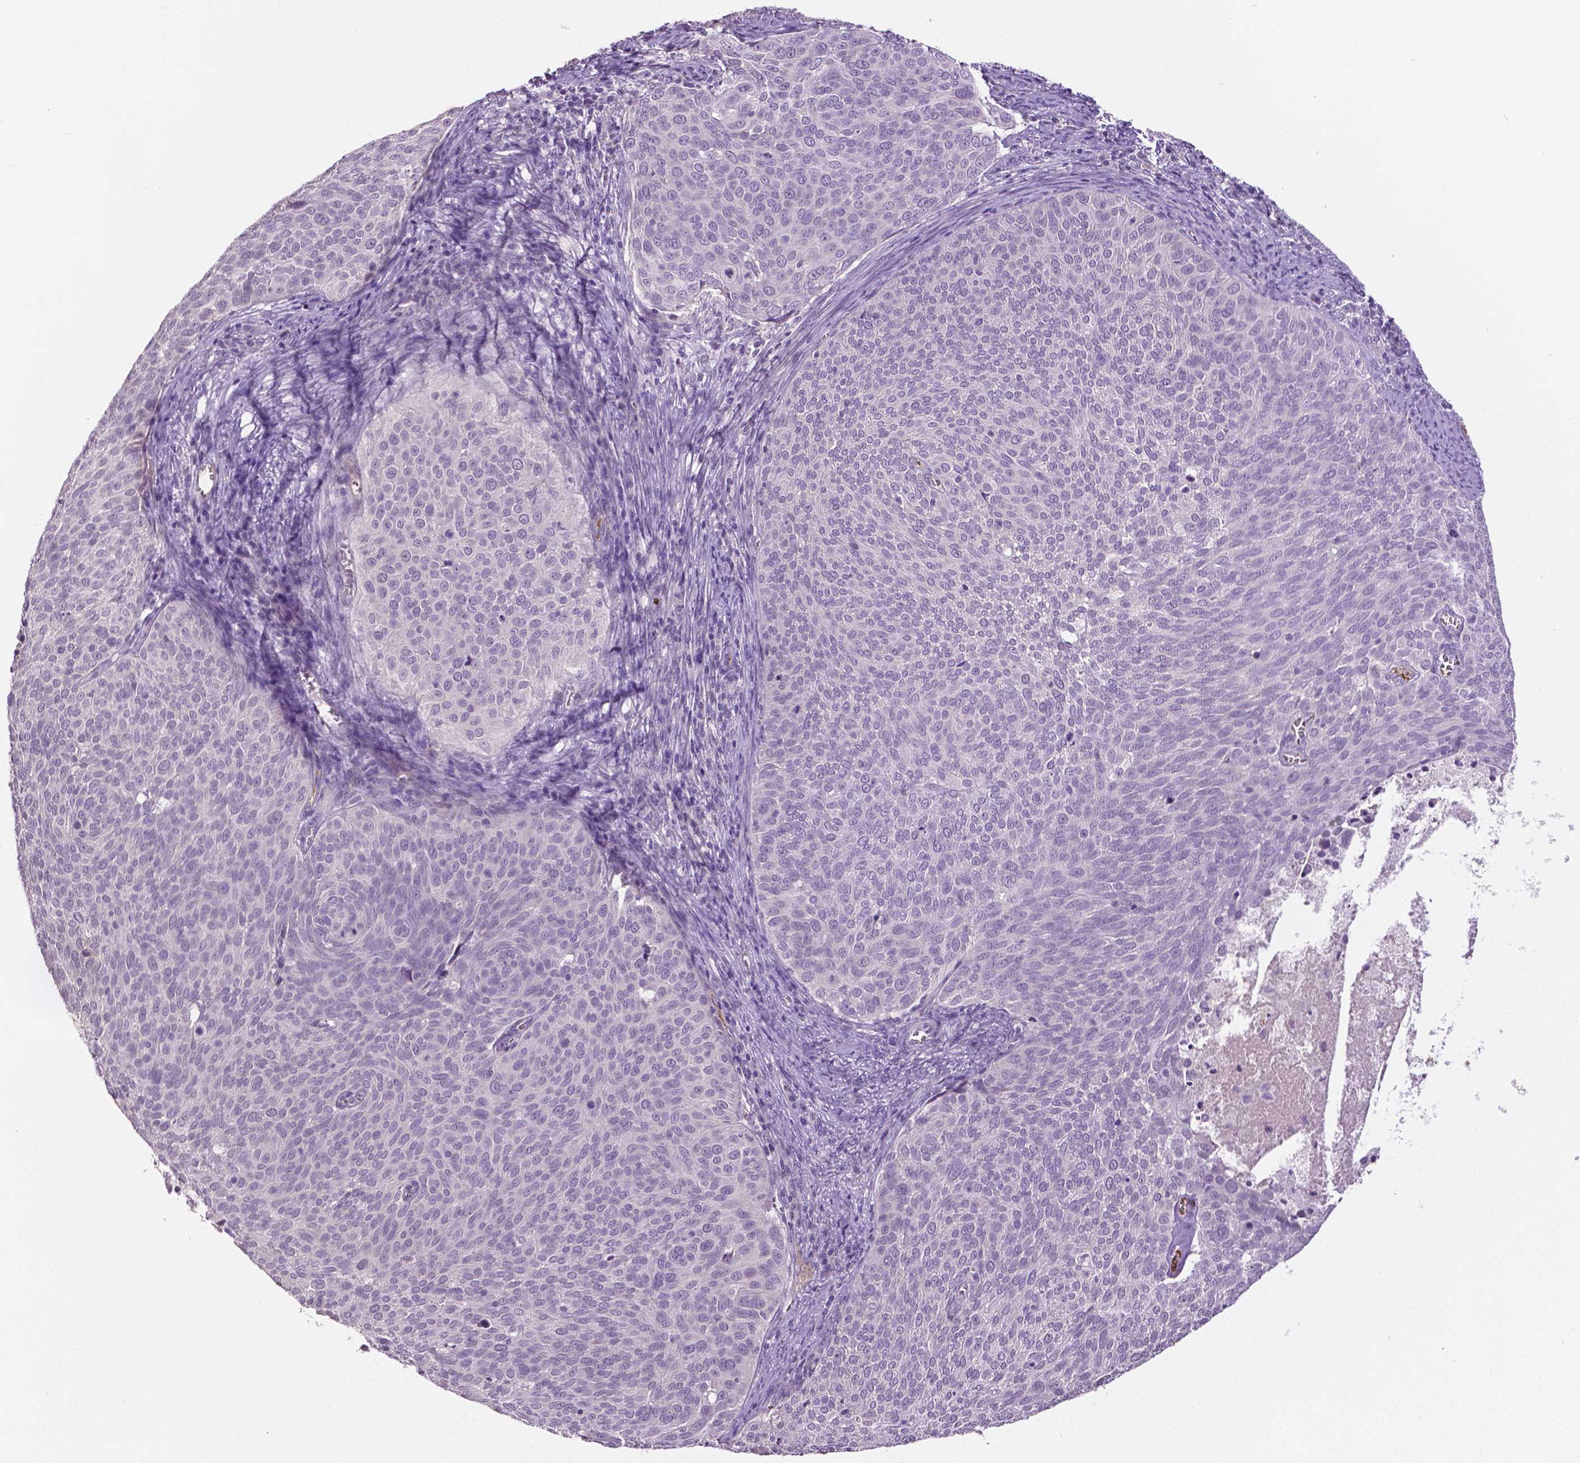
{"staining": {"intensity": "negative", "quantity": "none", "location": "none"}, "tissue": "cervical cancer", "cell_type": "Tumor cells", "image_type": "cancer", "snomed": [{"axis": "morphology", "description": "Squamous cell carcinoma, NOS"}, {"axis": "topography", "description": "Cervix"}], "caption": "Human cervical cancer (squamous cell carcinoma) stained for a protein using immunohistochemistry (IHC) demonstrates no positivity in tumor cells.", "gene": "PTPN5", "patient": {"sex": "female", "age": 39}}